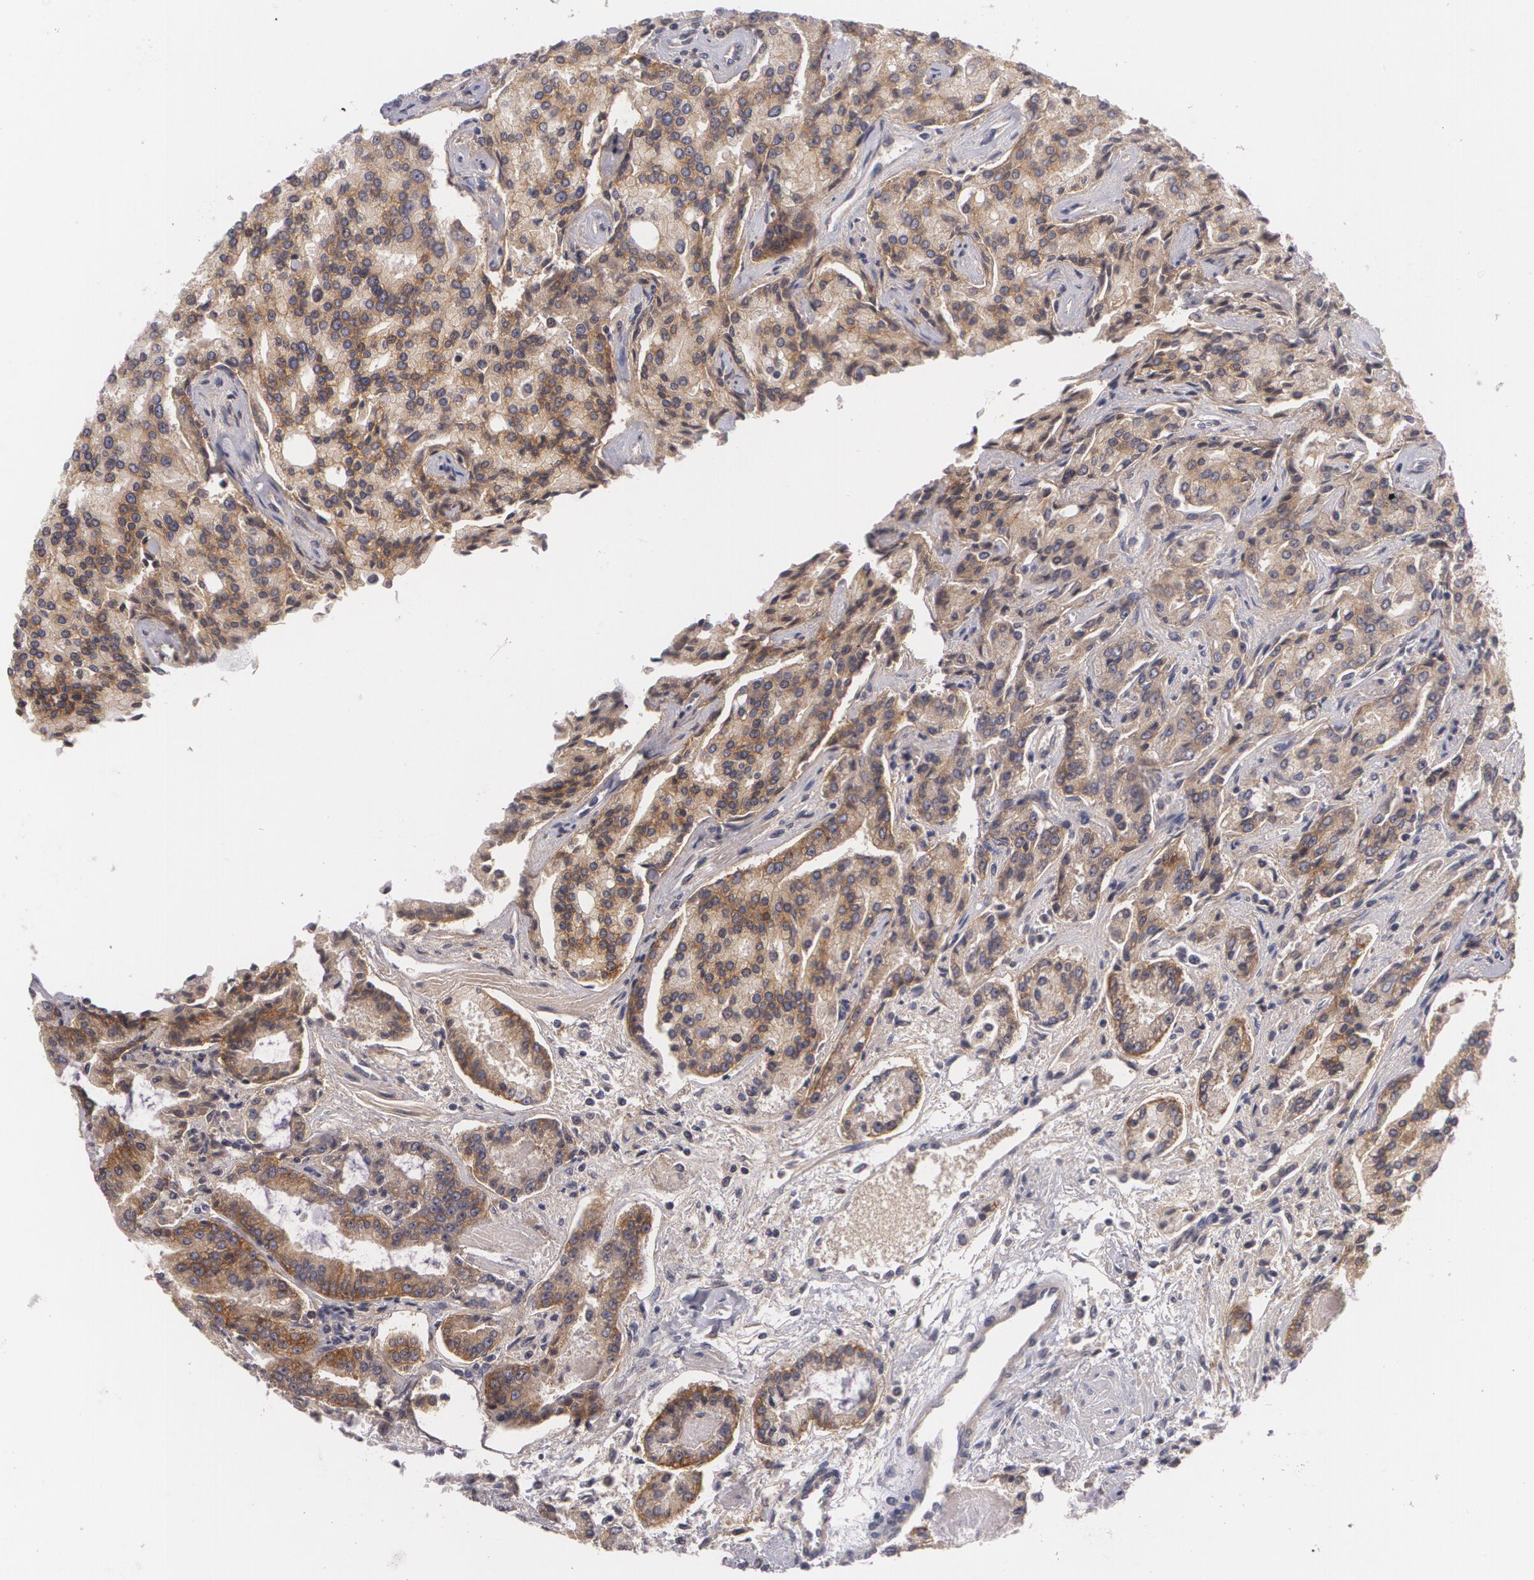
{"staining": {"intensity": "moderate", "quantity": ">75%", "location": "cytoplasmic/membranous"}, "tissue": "prostate cancer", "cell_type": "Tumor cells", "image_type": "cancer", "snomed": [{"axis": "morphology", "description": "Adenocarcinoma, Medium grade"}, {"axis": "topography", "description": "Prostate"}], "caption": "Prostate adenocarcinoma (medium-grade) tissue shows moderate cytoplasmic/membranous expression in about >75% of tumor cells", "gene": "CASK", "patient": {"sex": "male", "age": 72}}